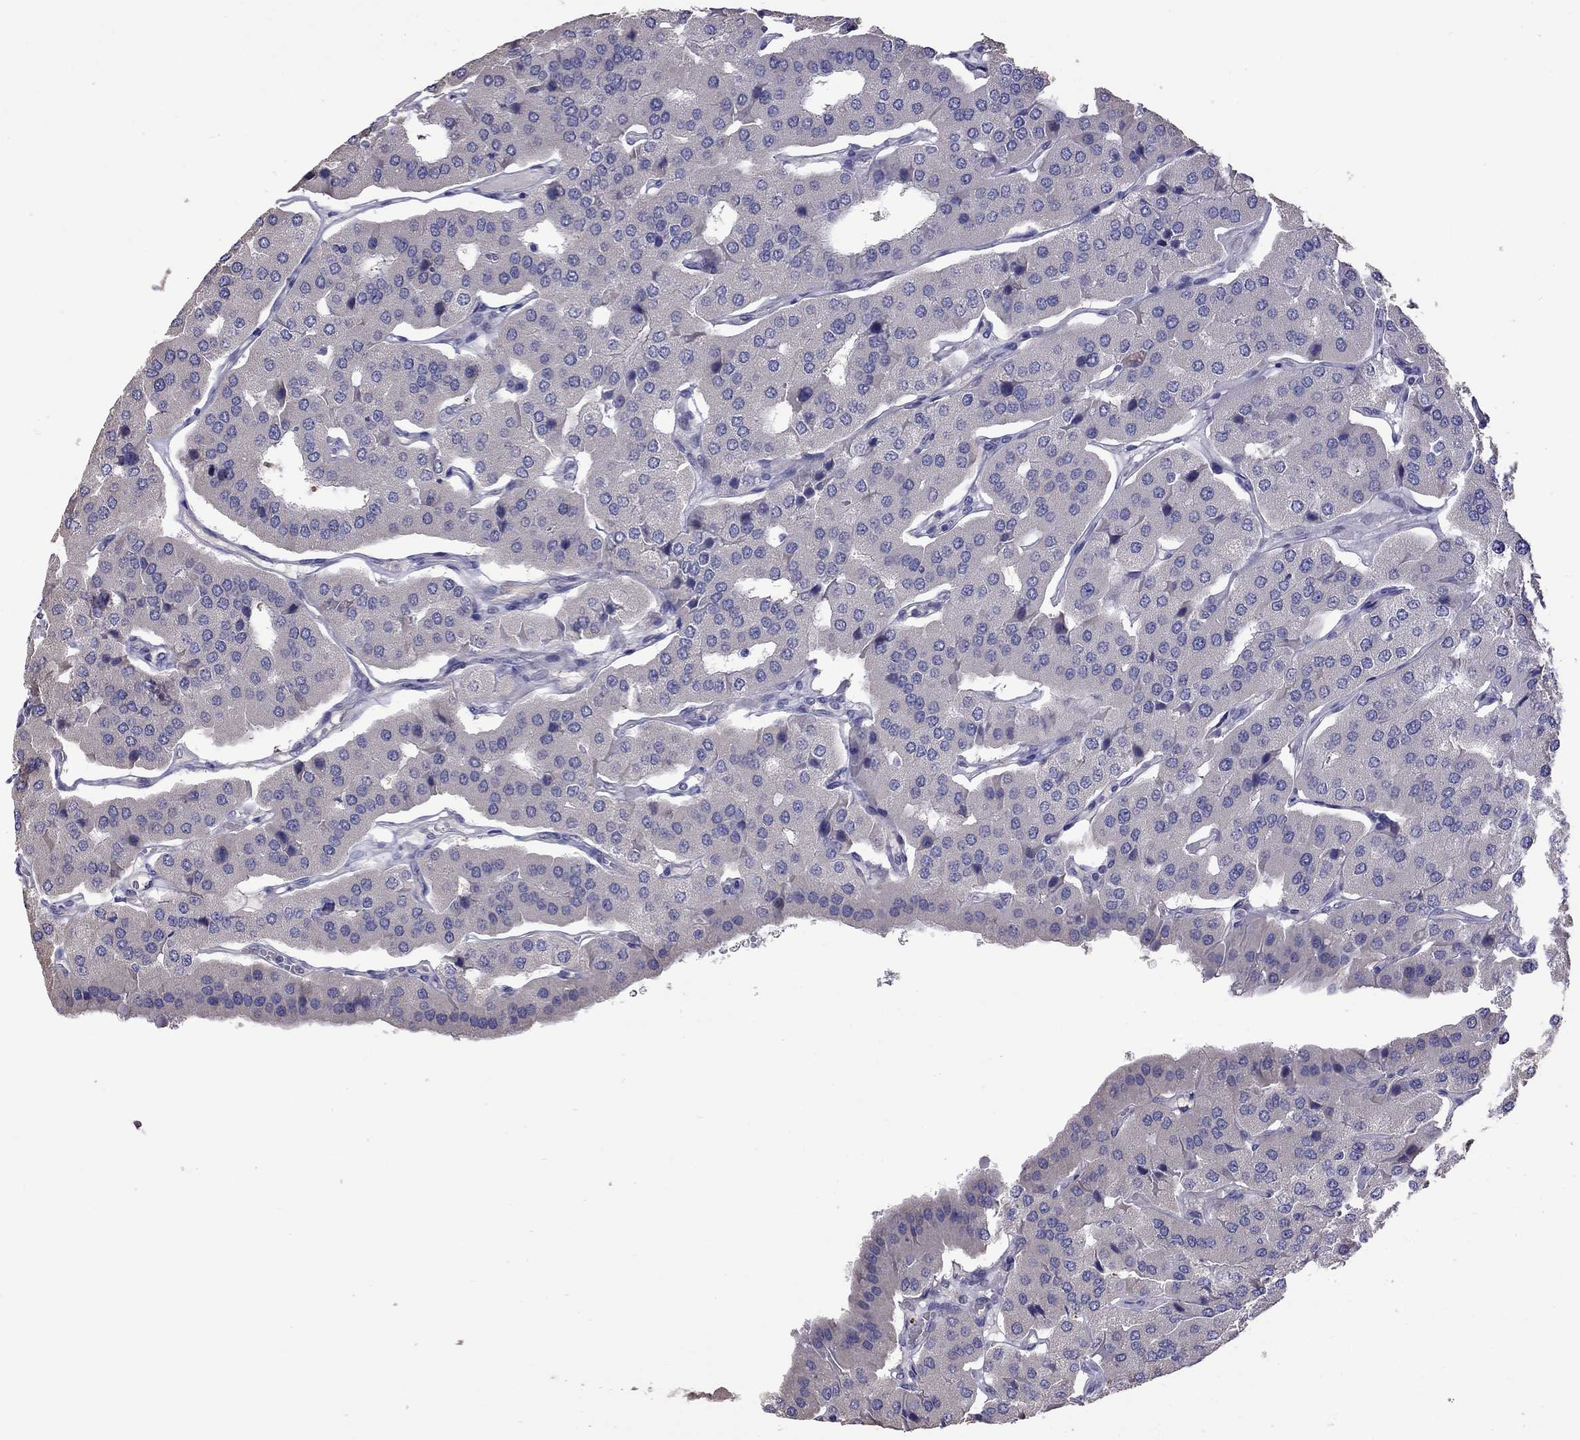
{"staining": {"intensity": "negative", "quantity": "none", "location": "none"}, "tissue": "parathyroid gland", "cell_type": "Glandular cells", "image_type": "normal", "snomed": [{"axis": "morphology", "description": "Normal tissue, NOS"}, {"axis": "morphology", "description": "Adenoma, NOS"}, {"axis": "topography", "description": "Parathyroid gland"}], "caption": "An immunohistochemistry histopathology image of benign parathyroid gland is shown. There is no staining in glandular cells of parathyroid gland.", "gene": "FEZ1", "patient": {"sex": "female", "age": 86}}